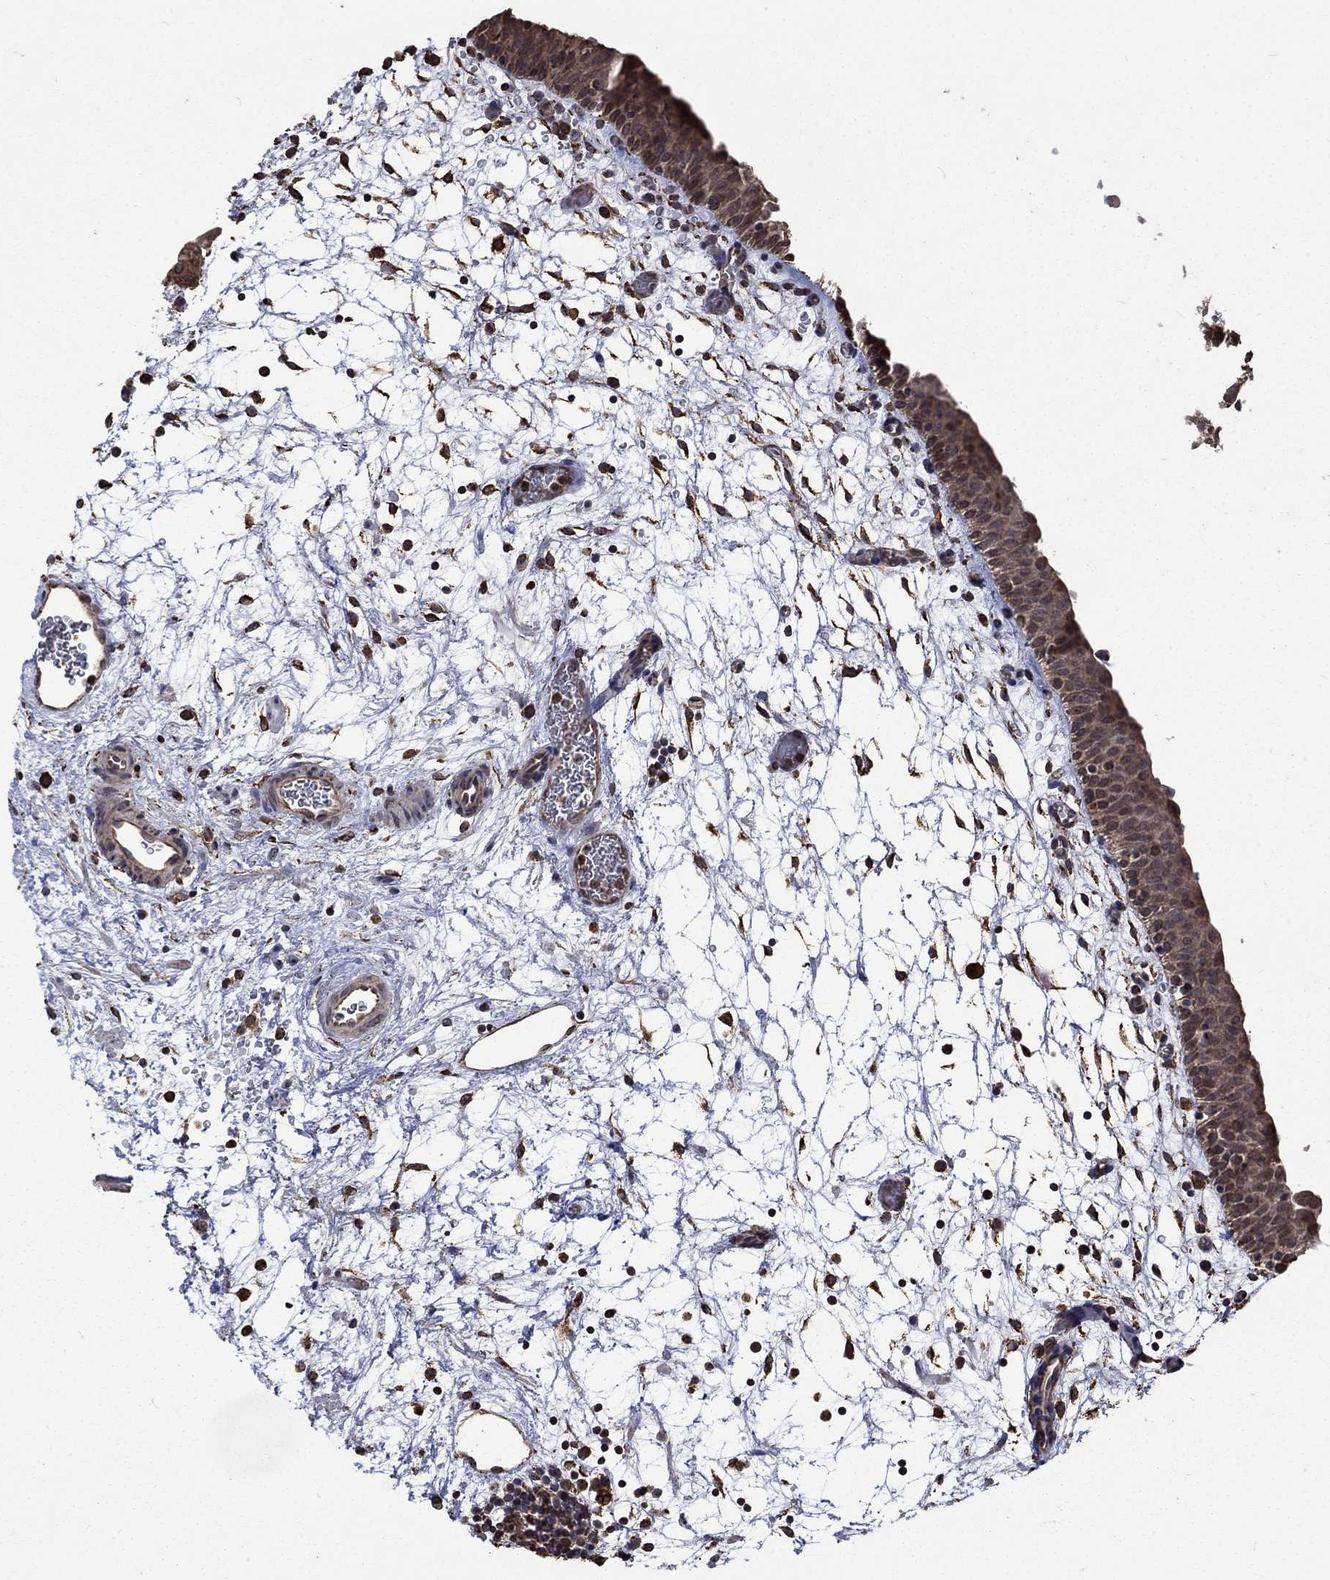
{"staining": {"intensity": "weak", "quantity": ">75%", "location": "cytoplasmic/membranous"}, "tissue": "urinary bladder", "cell_type": "Urothelial cells", "image_type": "normal", "snomed": [{"axis": "morphology", "description": "Normal tissue, NOS"}, {"axis": "topography", "description": "Urinary bladder"}], "caption": "Immunohistochemistry of normal human urinary bladder exhibits low levels of weak cytoplasmic/membranous staining in approximately >75% of urothelial cells.", "gene": "ESRRA", "patient": {"sex": "male", "age": 37}}